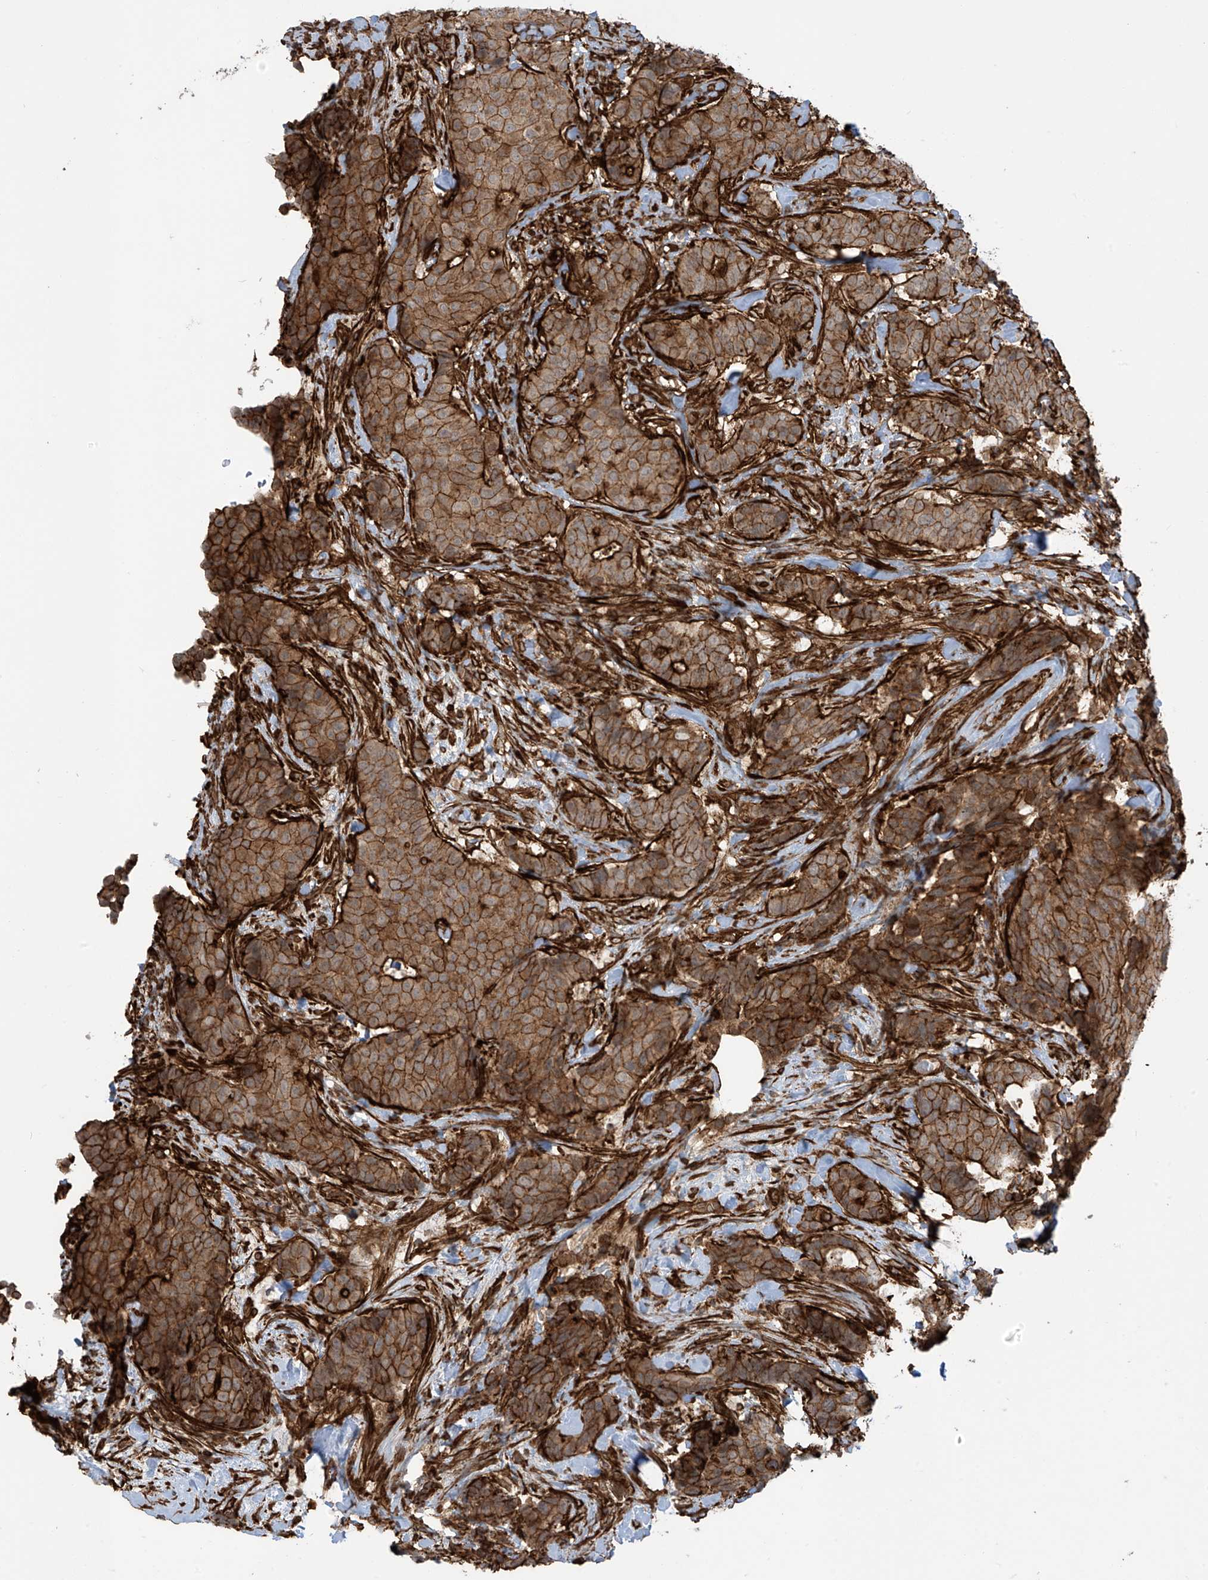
{"staining": {"intensity": "strong", "quantity": ">75%", "location": "cytoplasmic/membranous"}, "tissue": "breast cancer", "cell_type": "Tumor cells", "image_type": "cancer", "snomed": [{"axis": "morphology", "description": "Duct carcinoma"}, {"axis": "topography", "description": "Breast"}], "caption": "Human infiltrating ductal carcinoma (breast) stained for a protein (brown) reveals strong cytoplasmic/membranous positive positivity in approximately >75% of tumor cells.", "gene": "SLC9A2", "patient": {"sex": "female", "age": 75}}